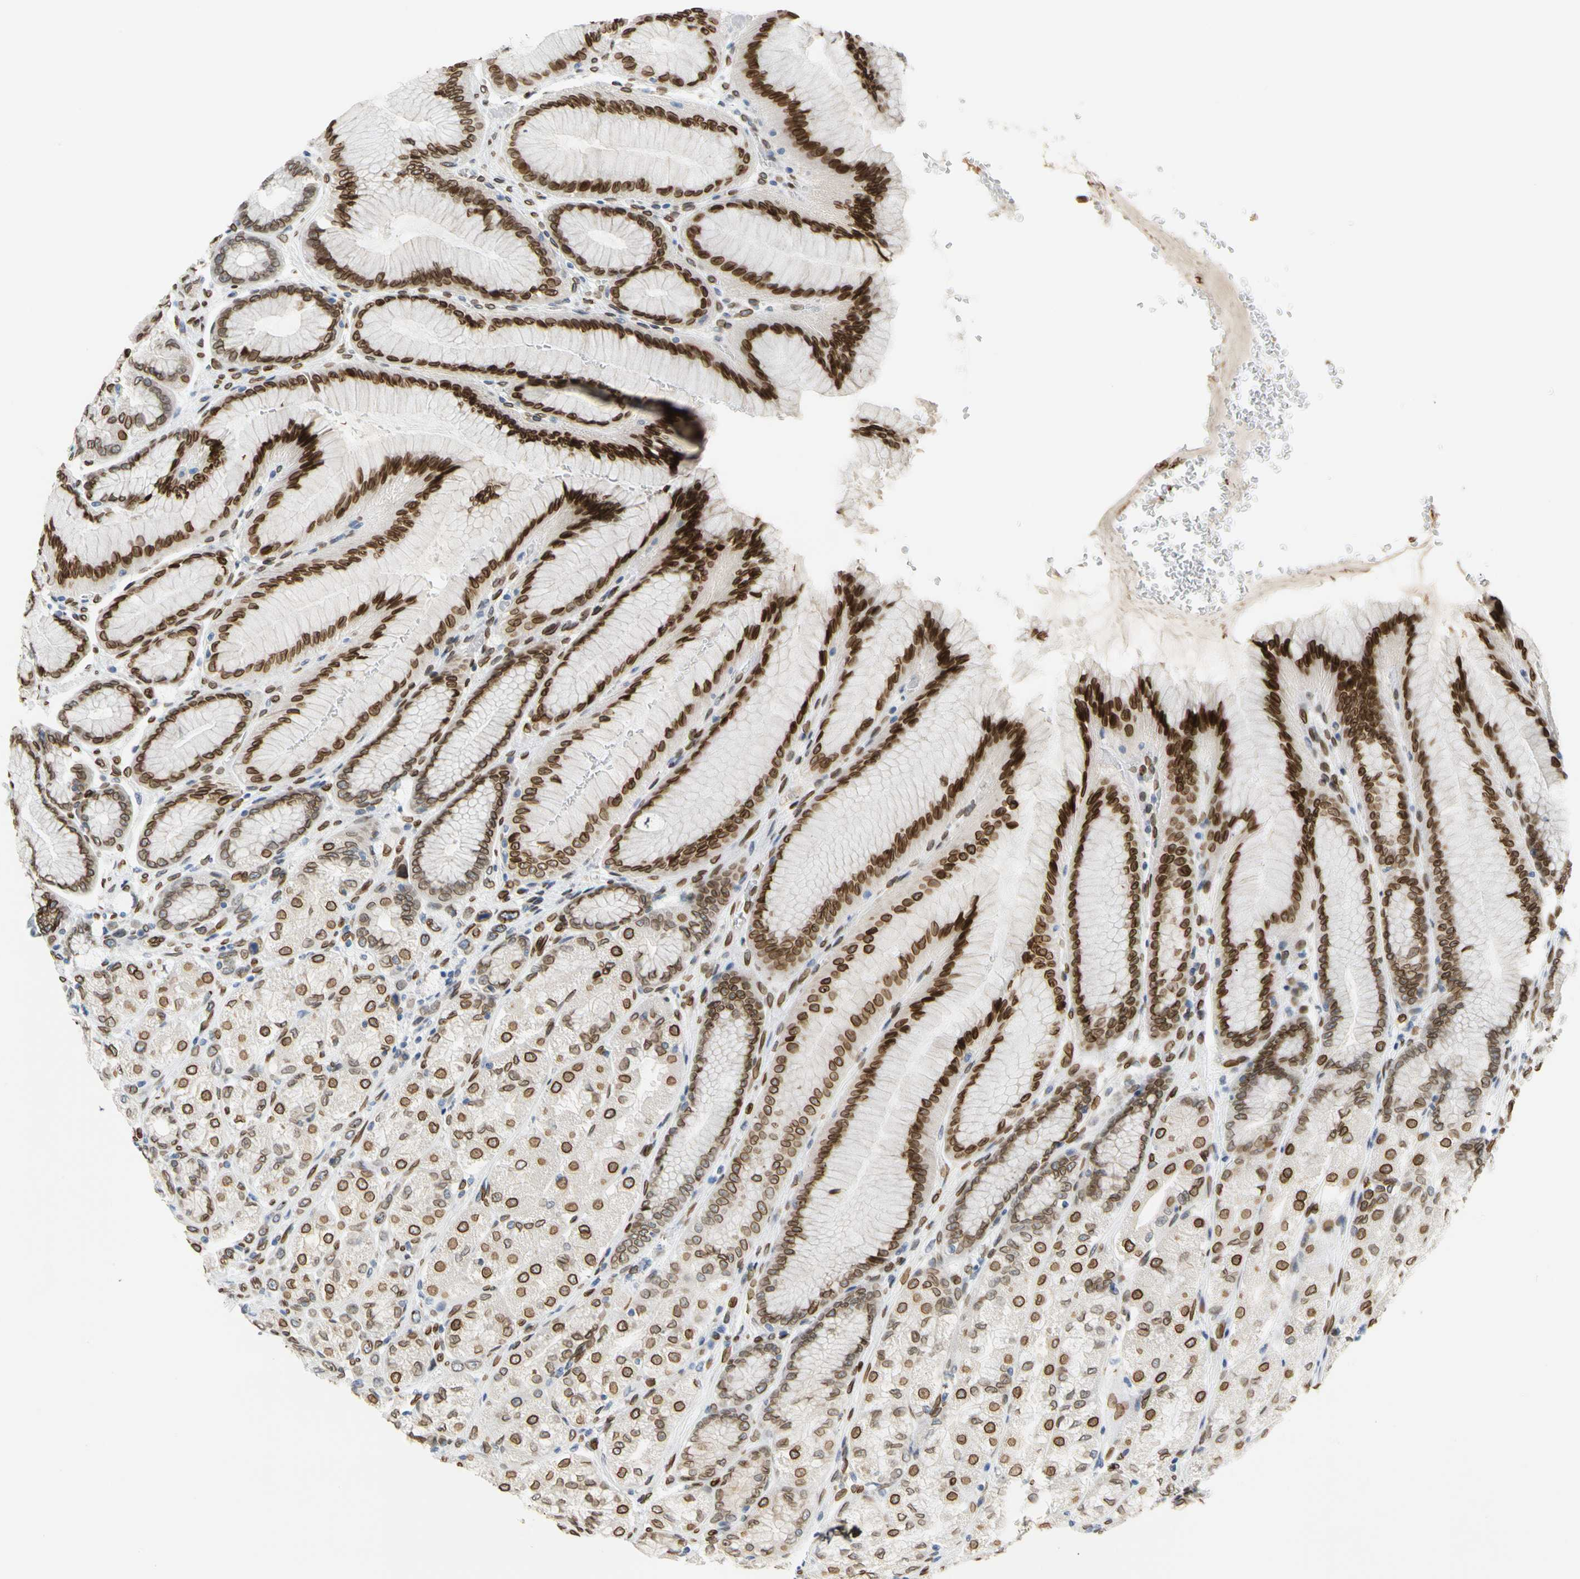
{"staining": {"intensity": "strong", "quantity": ">75%", "location": "cytoplasmic/membranous,nuclear"}, "tissue": "stomach", "cell_type": "Glandular cells", "image_type": "normal", "snomed": [{"axis": "morphology", "description": "Normal tissue, NOS"}, {"axis": "morphology", "description": "Adenocarcinoma, NOS"}, {"axis": "topography", "description": "Stomach"}, {"axis": "topography", "description": "Stomach, lower"}], "caption": "Immunohistochemical staining of normal human stomach reveals strong cytoplasmic/membranous,nuclear protein expression in approximately >75% of glandular cells.", "gene": "SUN1", "patient": {"sex": "female", "age": 65}}